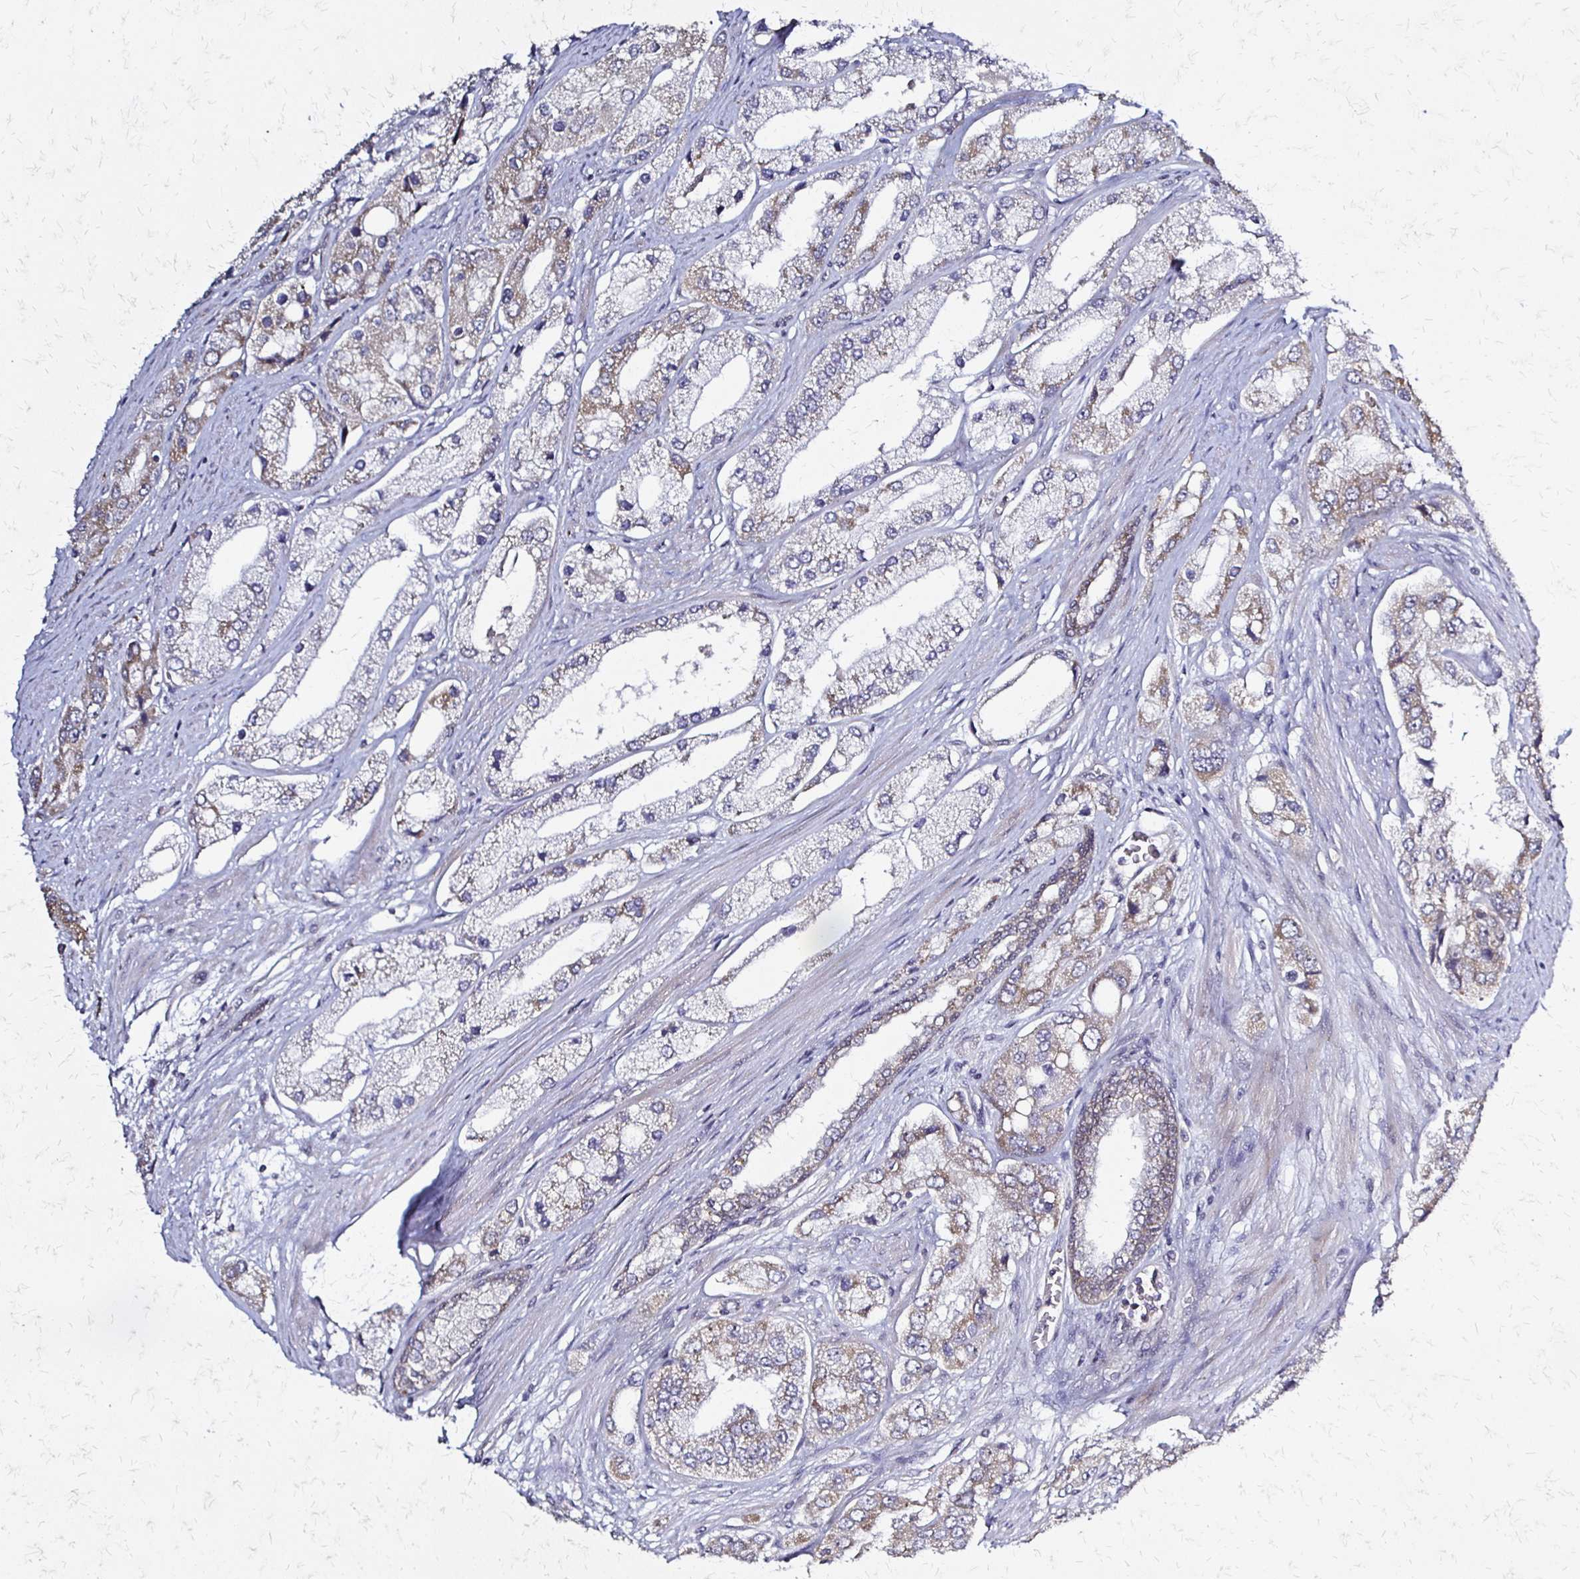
{"staining": {"intensity": "weak", "quantity": "<25%", "location": "cytoplasmic/membranous"}, "tissue": "prostate cancer", "cell_type": "Tumor cells", "image_type": "cancer", "snomed": [{"axis": "morphology", "description": "Adenocarcinoma, Low grade"}, {"axis": "topography", "description": "Prostate"}], "caption": "Immunohistochemistry of human adenocarcinoma (low-grade) (prostate) demonstrates no expression in tumor cells.", "gene": "SLC9A9", "patient": {"sex": "male", "age": 69}}